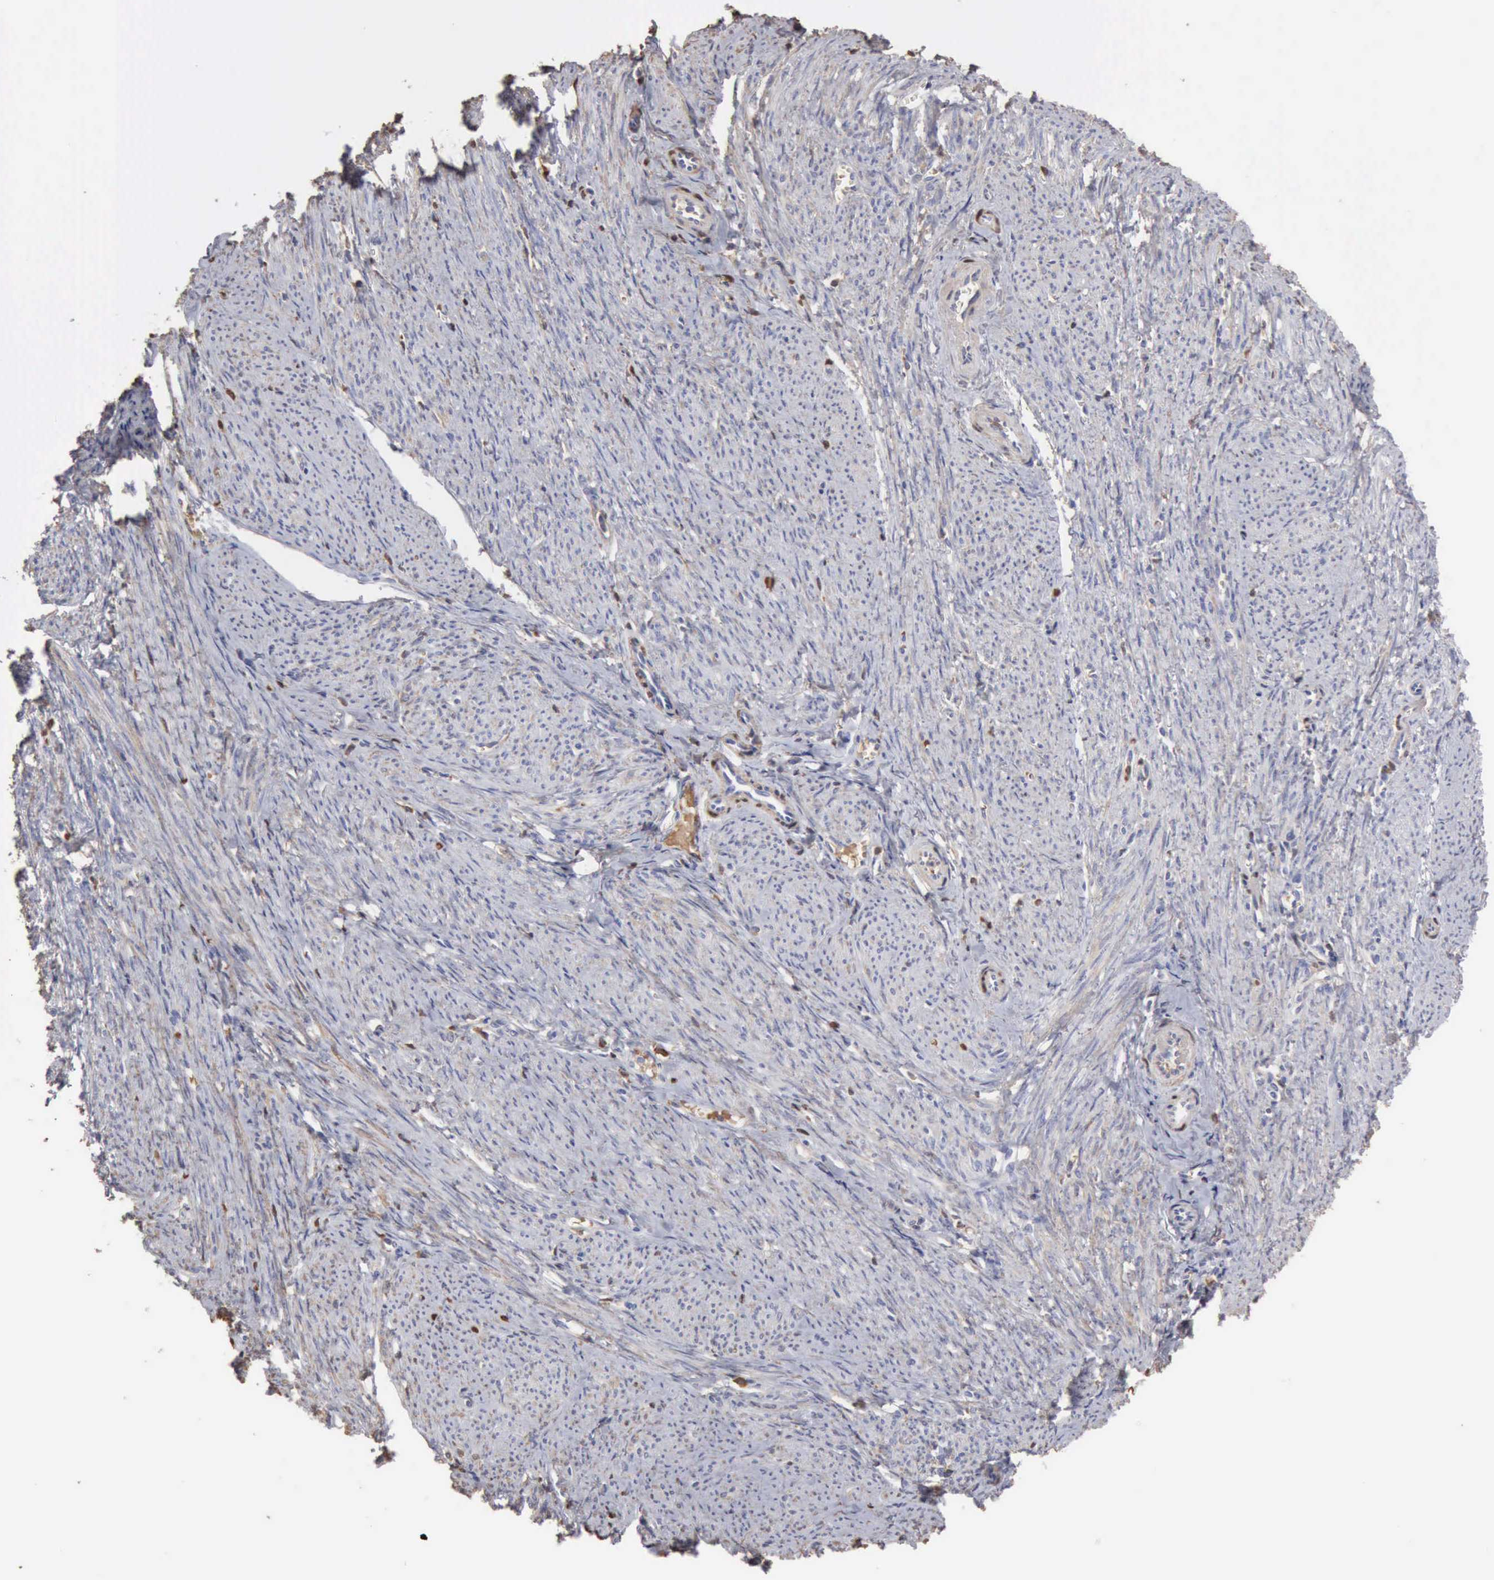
{"staining": {"intensity": "weak", "quantity": "<25%", "location": "cytoplasmic/membranous"}, "tissue": "smooth muscle", "cell_type": "Smooth muscle cells", "image_type": "normal", "snomed": [{"axis": "morphology", "description": "Normal tissue, NOS"}, {"axis": "topography", "description": "Smooth muscle"}, {"axis": "topography", "description": "Cervix"}], "caption": "DAB immunohistochemical staining of normal human smooth muscle shows no significant expression in smooth muscle cells.", "gene": "SERPINA1", "patient": {"sex": "female", "age": 70}}